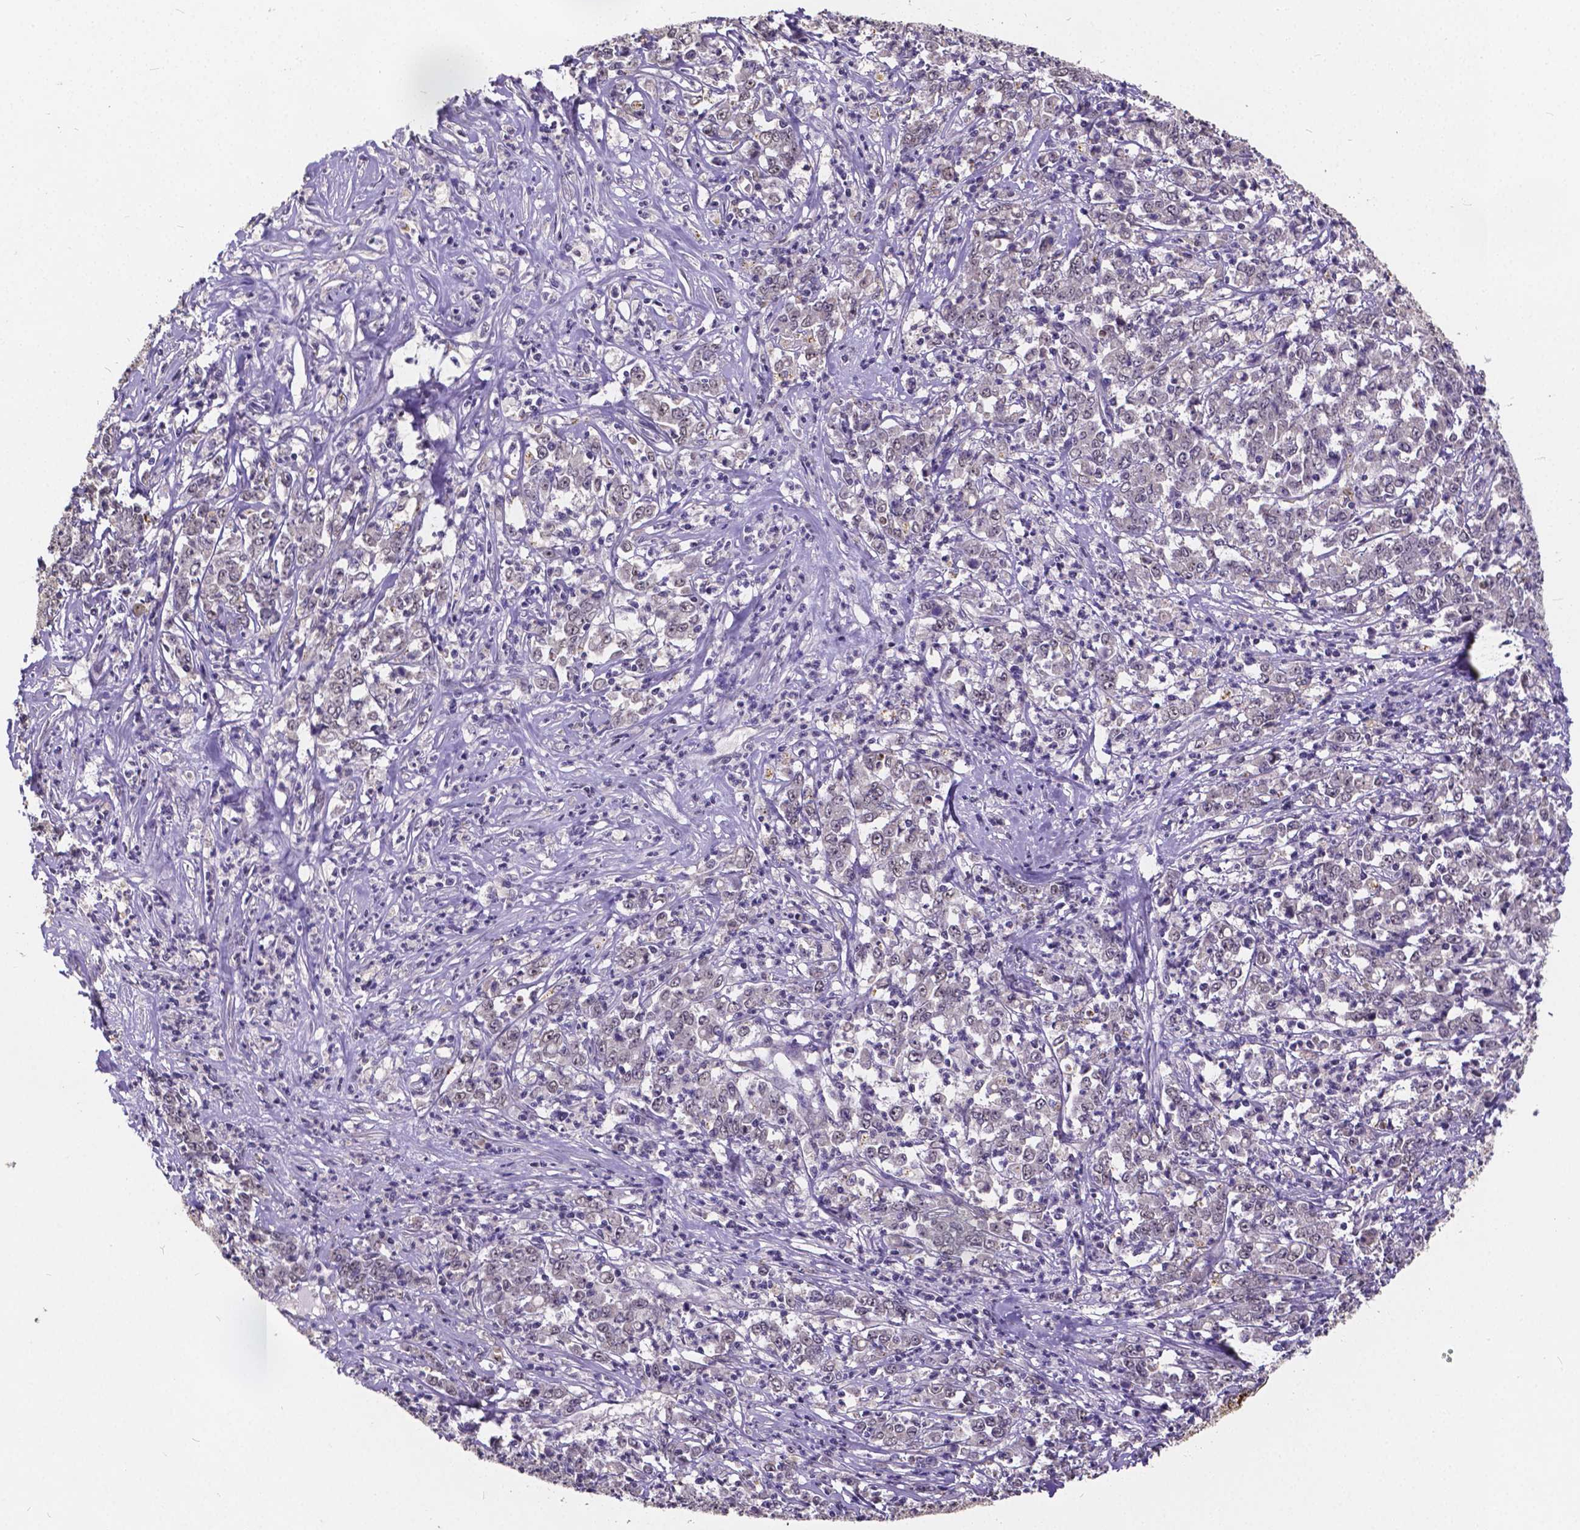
{"staining": {"intensity": "negative", "quantity": "none", "location": "none"}, "tissue": "stomach cancer", "cell_type": "Tumor cells", "image_type": "cancer", "snomed": [{"axis": "morphology", "description": "Adenocarcinoma, NOS"}, {"axis": "topography", "description": "Stomach, lower"}], "caption": "Immunohistochemistry (IHC) micrograph of human adenocarcinoma (stomach) stained for a protein (brown), which shows no staining in tumor cells. Brightfield microscopy of immunohistochemistry (IHC) stained with DAB (3,3'-diaminobenzidine) (brown) and hematoxylin (blue), captured at high magnification.", "gene": "CTNNA2", "patient": {"sex": "female", "age": 71}}